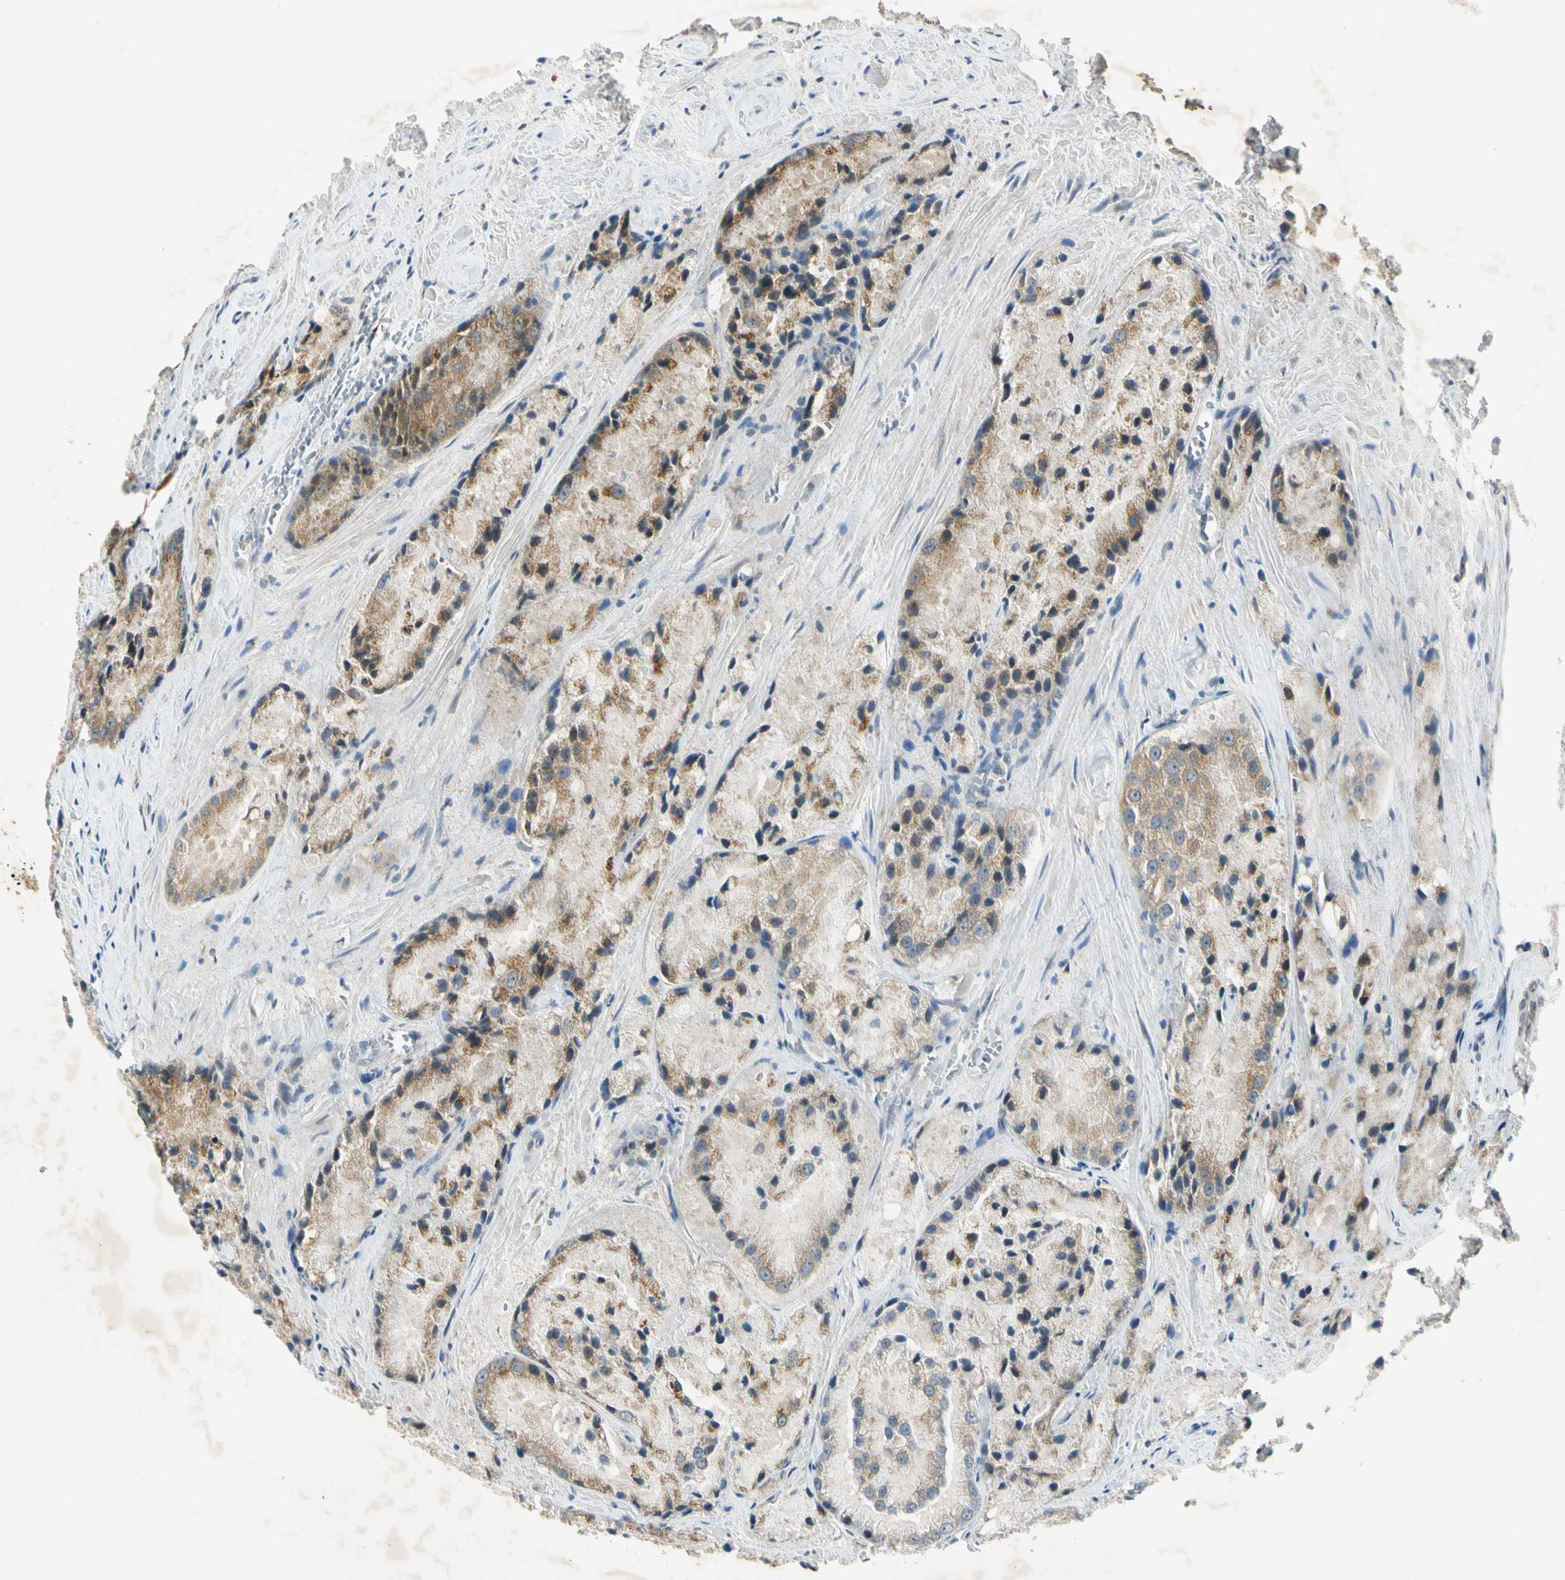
{"staining": {"intensity": "moderate", "quantity": ">75%", "location": "cytoplasmic/membranous"}, "tissue": "prostate cancer", "cell_type": "Tumor cells", "image_type": "cancer", "snomed": [{"axis": "morphology", "description": "Adenocarcinoma, Low grade"}, {"axis": "topography", "description": "Prostate"}], "caption": "Low-grade adenocarcinoma (prostate) stained with IHC demonstrates moderate cytoplasmic/membranous staining in approximately >75% of tumor cells.", "gene": "RPS6KB2", "patient": {"sex": "male", "age": 64}}